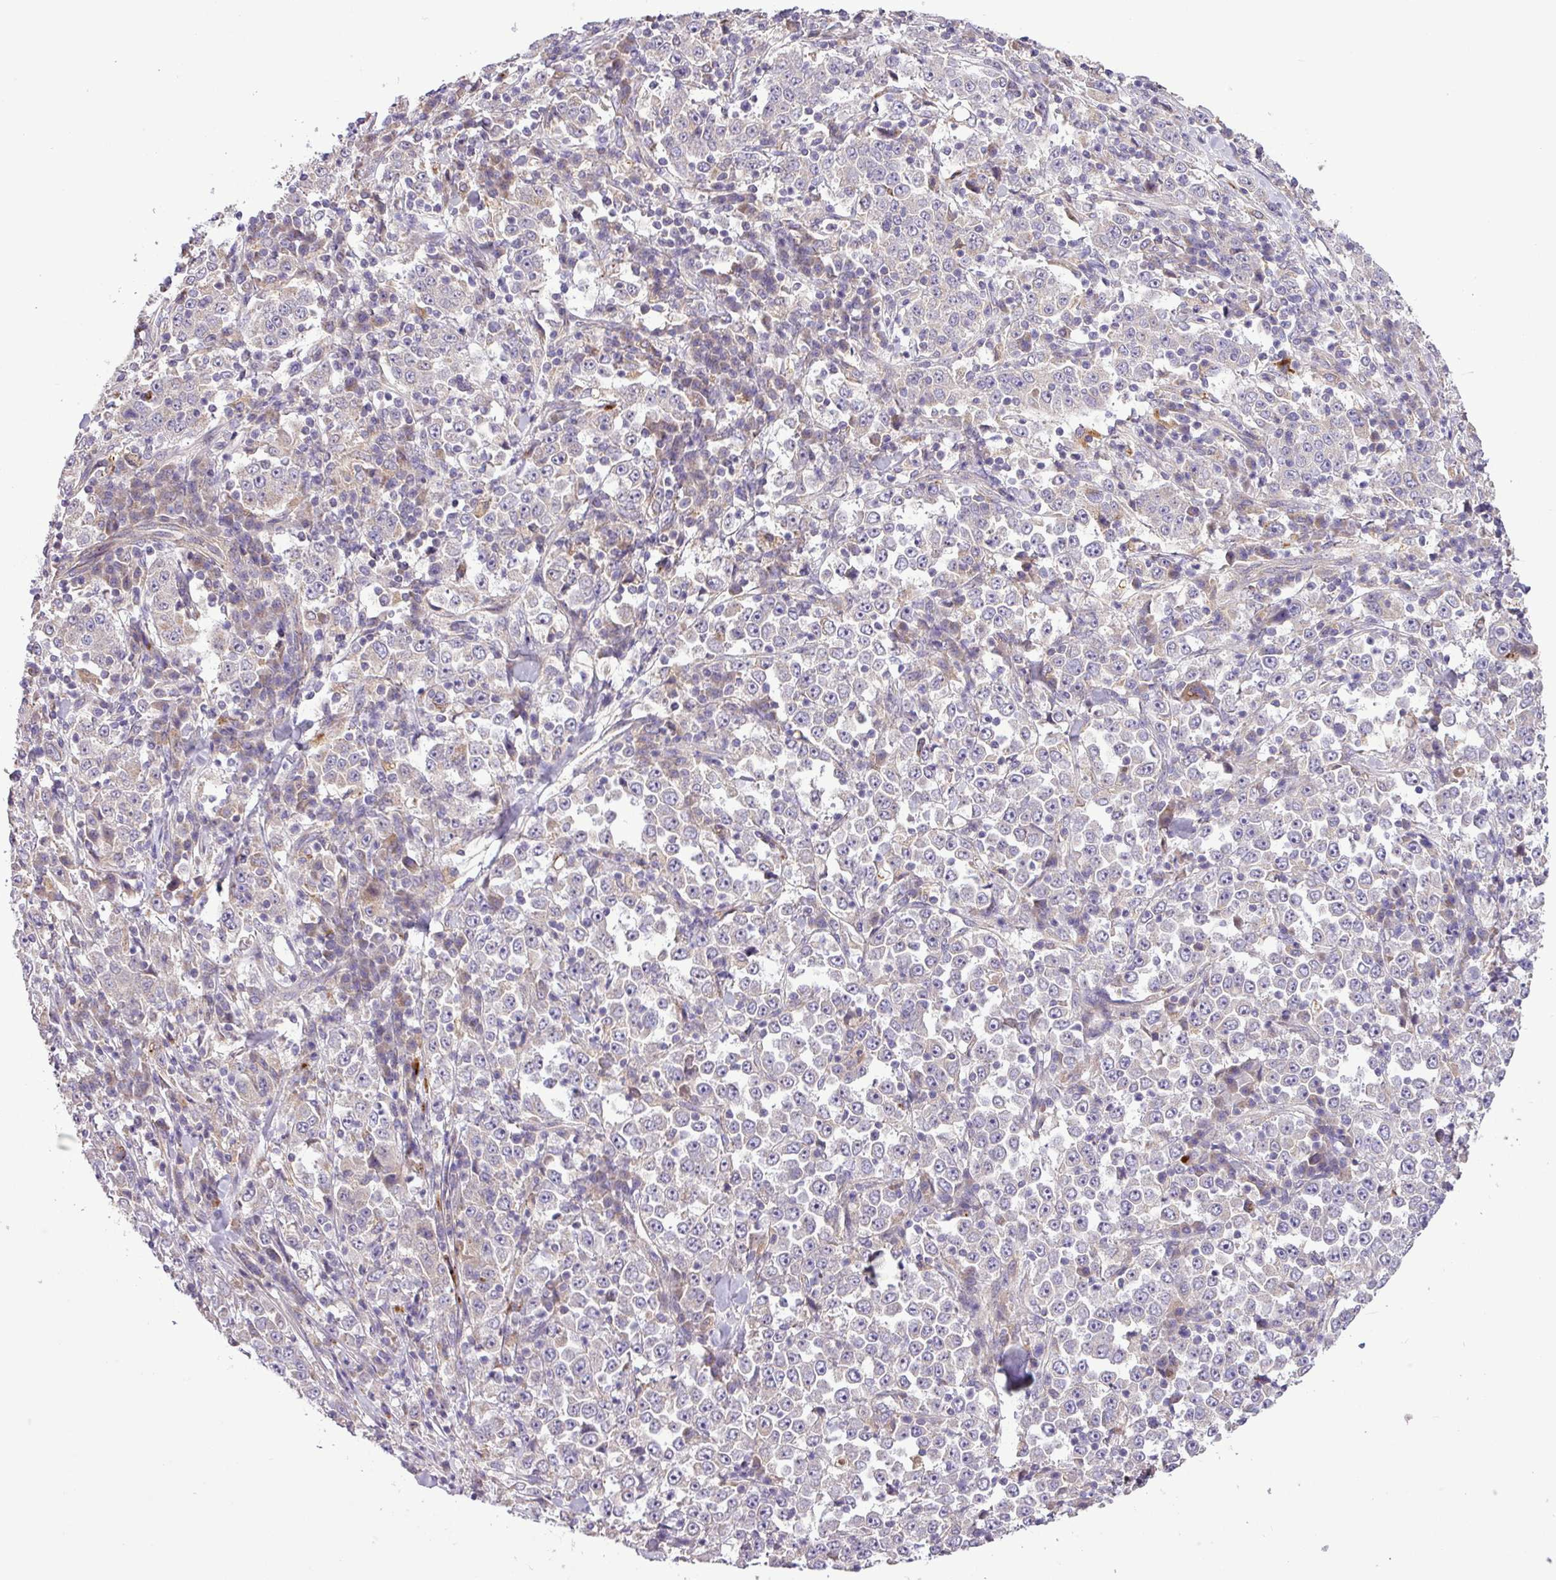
{"staining": {"intensity": "negative", "quantity": "none", "location": "none"}, "tissue": "stomach cancer", "cell_type": "Tumor cells", "image_type": "cancer", "snomed": [{"axis": "morphology", "description": "Normal tissue, NOS"}, {"axis": "morphology", "description": "Adenocarcinoma, NOS"}, {"axis": "topography", "description": "Stomach, upper"}, {"axis": "topography", "description": "Stomach"}], "caption": "Adenocarcinoma (stomach) stained for a protein using immunohistochemistry (IHC) demonstrates no positivity tumor cells.", "gene": "XIAP", "patient": {"sex": "male", "age": 59}}